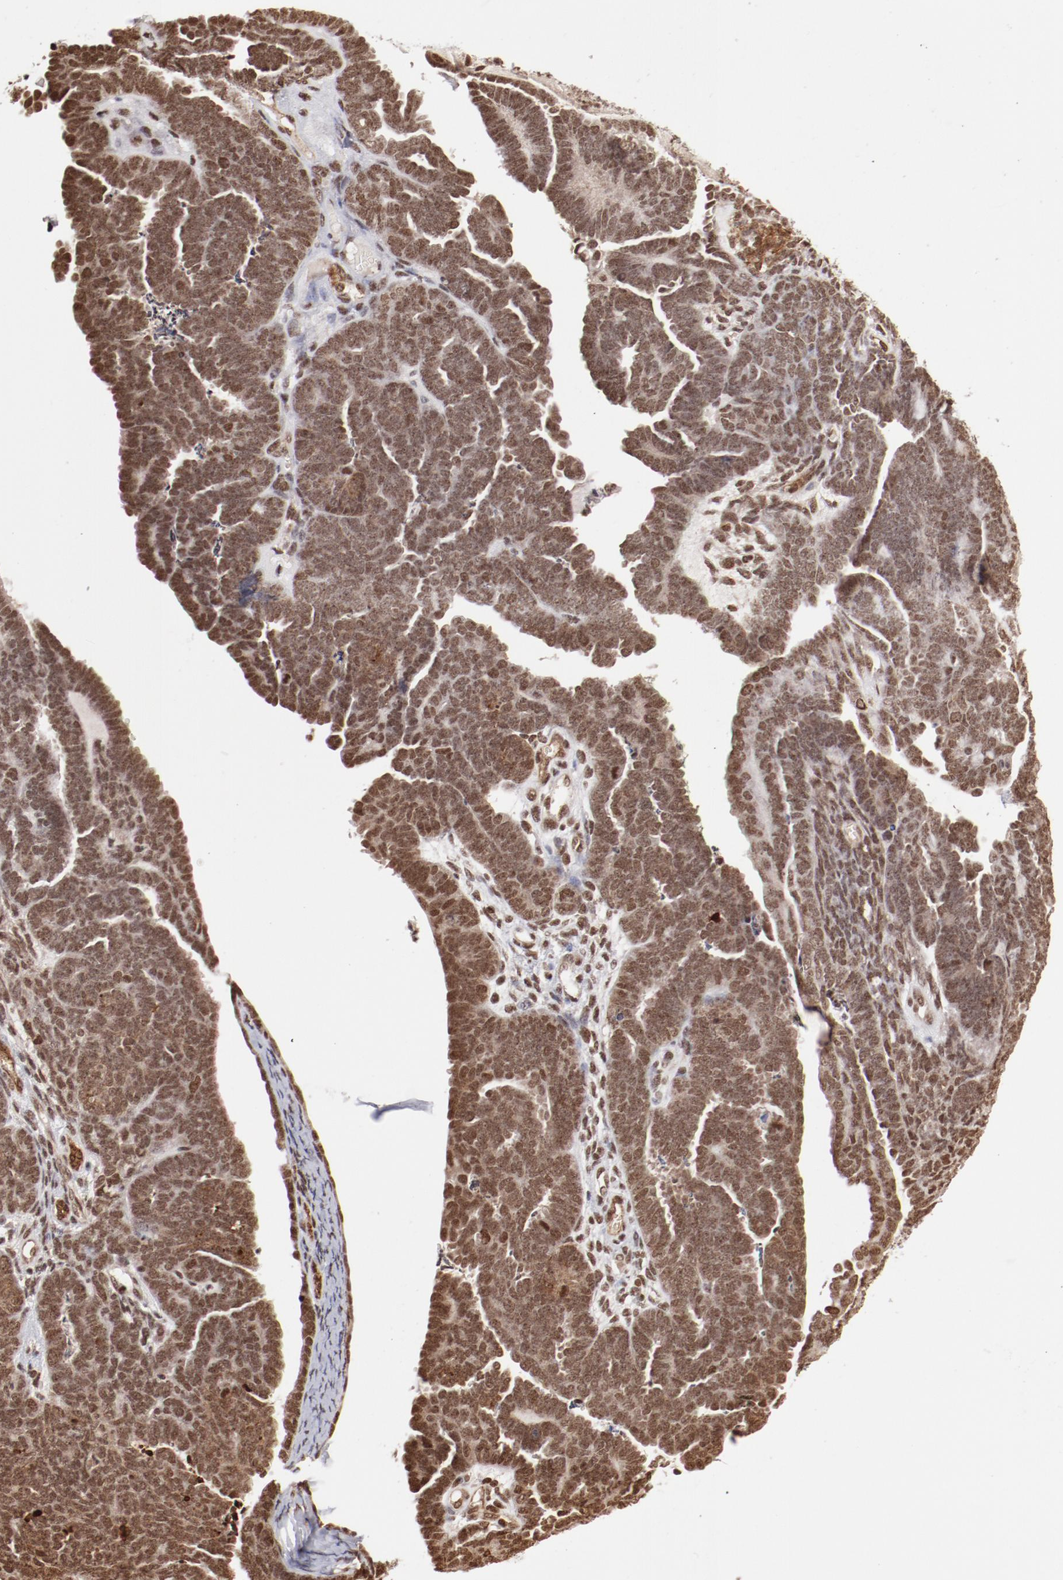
{"staining": {"intensity": "moderate", "quantity": ">75%", "location": "nuclear"}, "tissue": "endometrial cancer", "cell_type": "Tumor cells", "image_type": "cancer", "snomed": [{"axis": "morphology", "description": "Neoplasm, malignant, NOS"}, {"axis": "topography", "description": "Endometrium"}], "caption": "Immunohistochemical staining of endometrial cancer demonstrates medium levels of moderate nuclear staining in about >75% of tumor cells.", "gene": "ABL2", "patient": {"sex": "female", "age": 74}}